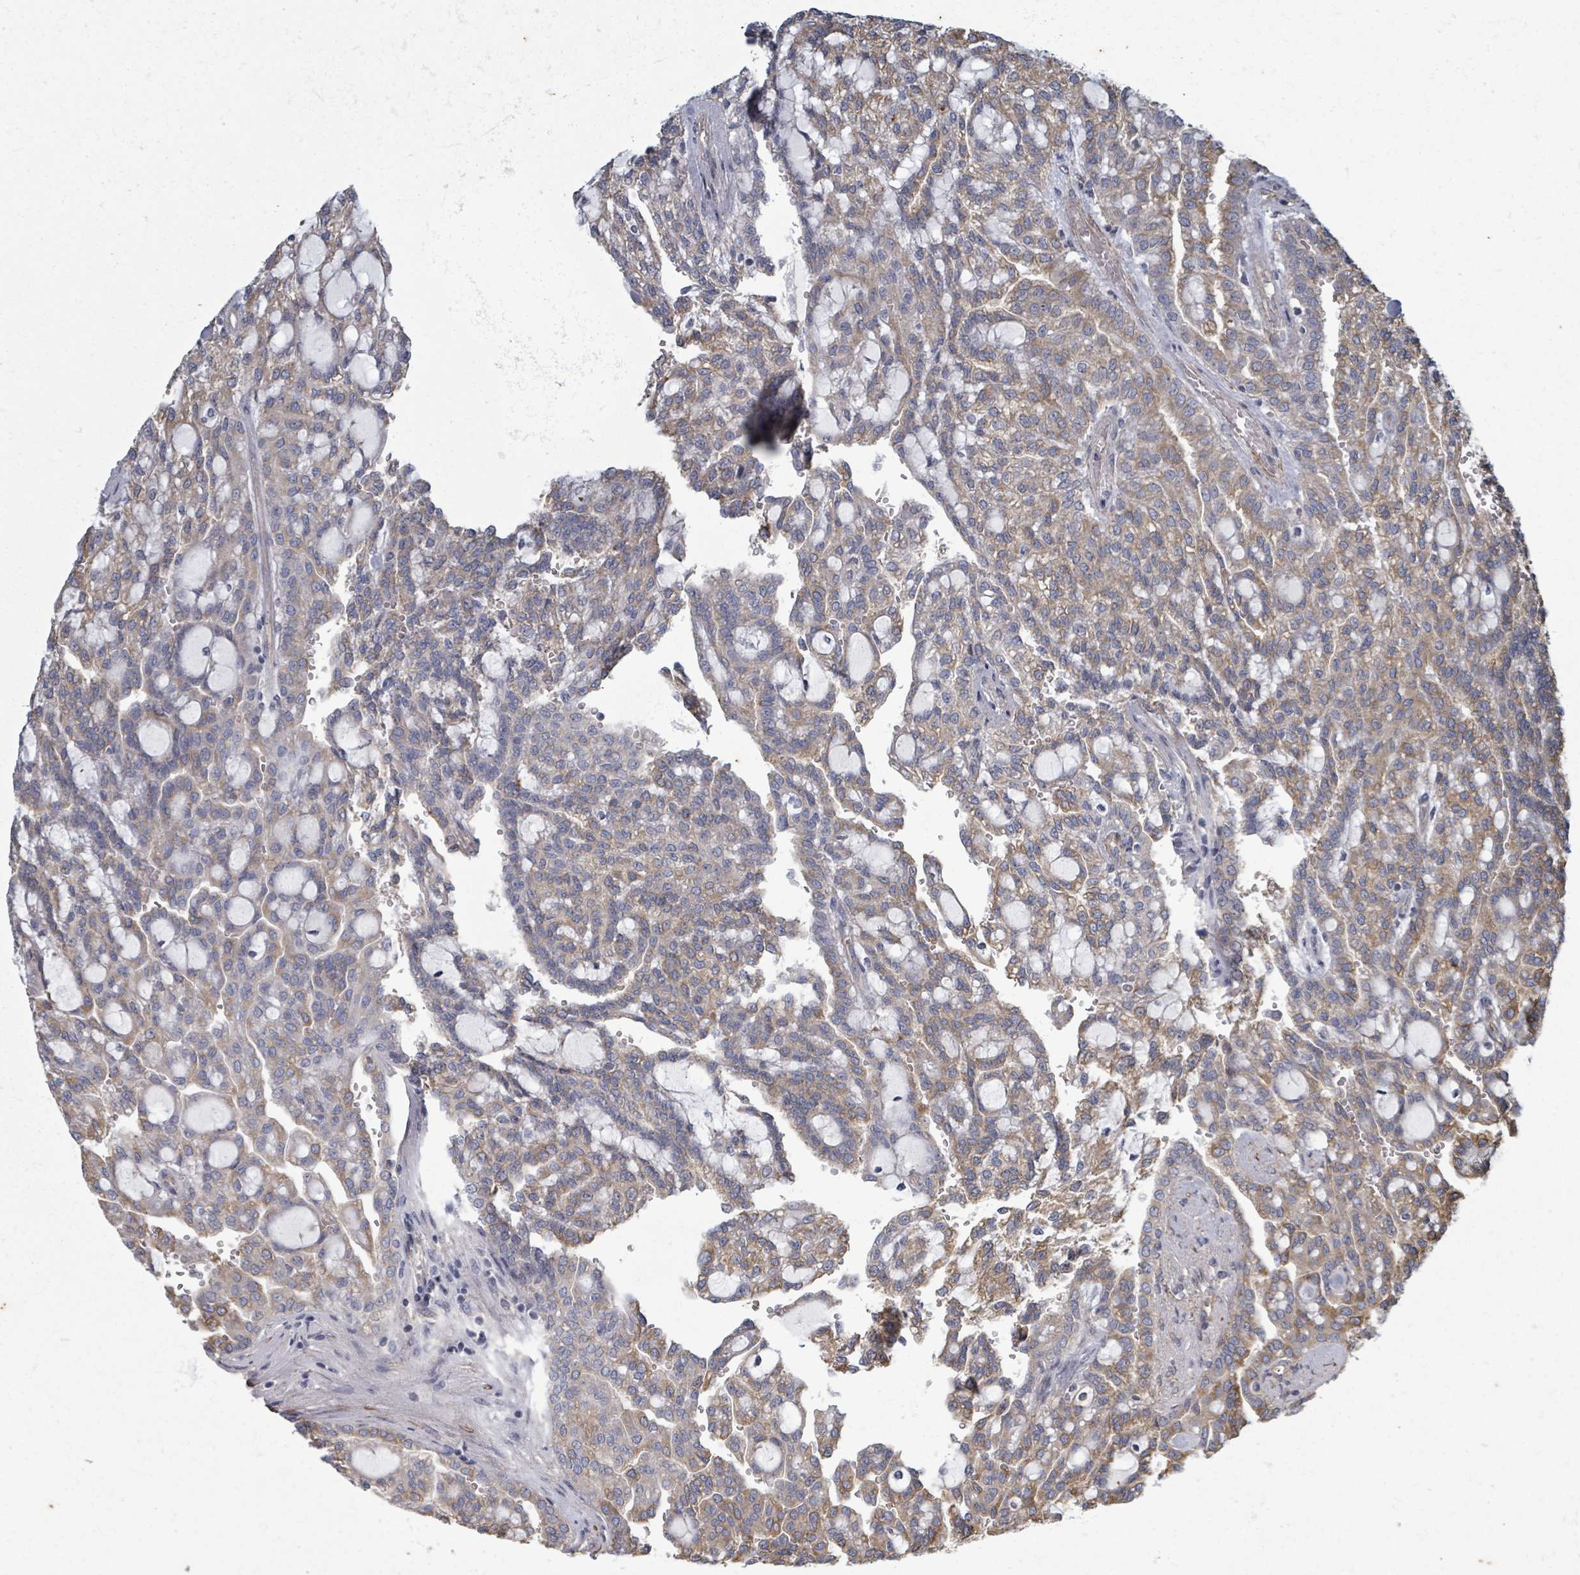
{"staining": {"intensity": "weak", "quantity": ">75%", "location": "cytoplasmic/membranous"}, "tissue": "renal cancer", "cell_type": "Tumor cells", "image_type": "cancer", "snomed": [{"axis": "morphology", "description": "Adenocarcinoma, NOS"}, {"axis": "topography", "description": "Kidney"}], "caption": "Protein analysis of renal cancer tissue reveals weak cytoplasmic/membranous expression in approximately >75% of tumor cells.", "gene": "ADCK1", "patient": {"sex": "male", "age": 63}}